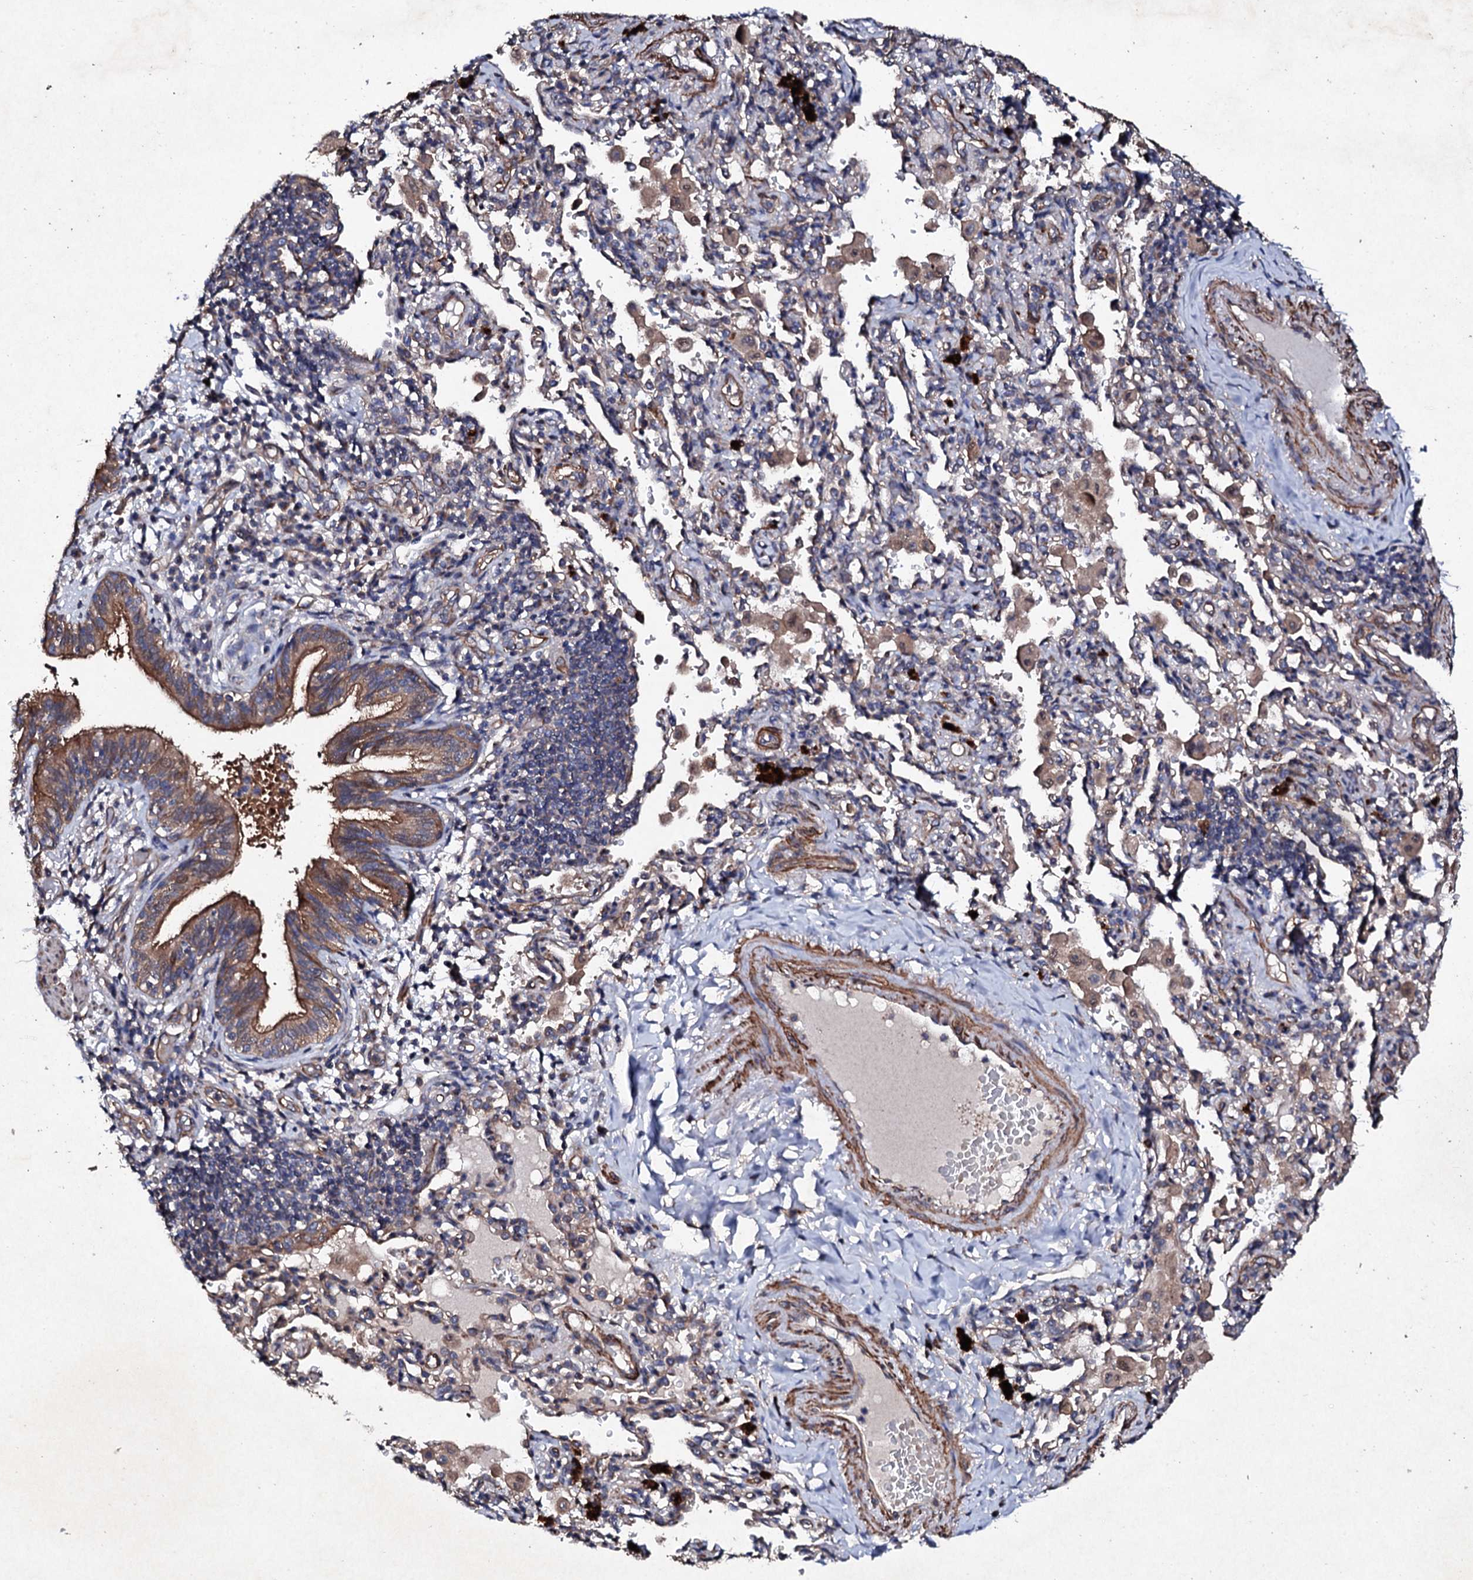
{"staining": {"intensity": "moderate", "quantity": ">75%", "location": "cytoplasmic/membranous"}, "tissue": "bronchus", "cell_type": "Respiratory epithelial cells", "image_type": "normal", "snomed": [{"axis": "morphology", "description": "Normal tissue, NOS"}, {"axis": "topography", "description": "Cartilage tissue"}, {"axis": "topography", "description": "Bronchus"}], "caption": "The micrograph shows a brown stain indicating the presence of a protein in the cytoplasmic/membranous of respiratory epithelial cells in bronchus. Using DAB (3,3'-diaminobenzidine) (brown) and hematoxylin (blue) stains, captured at high magnification using brightfield microscopy.", "gene": "MOCOS", "patient": {"sex": "female", "age": 36}}